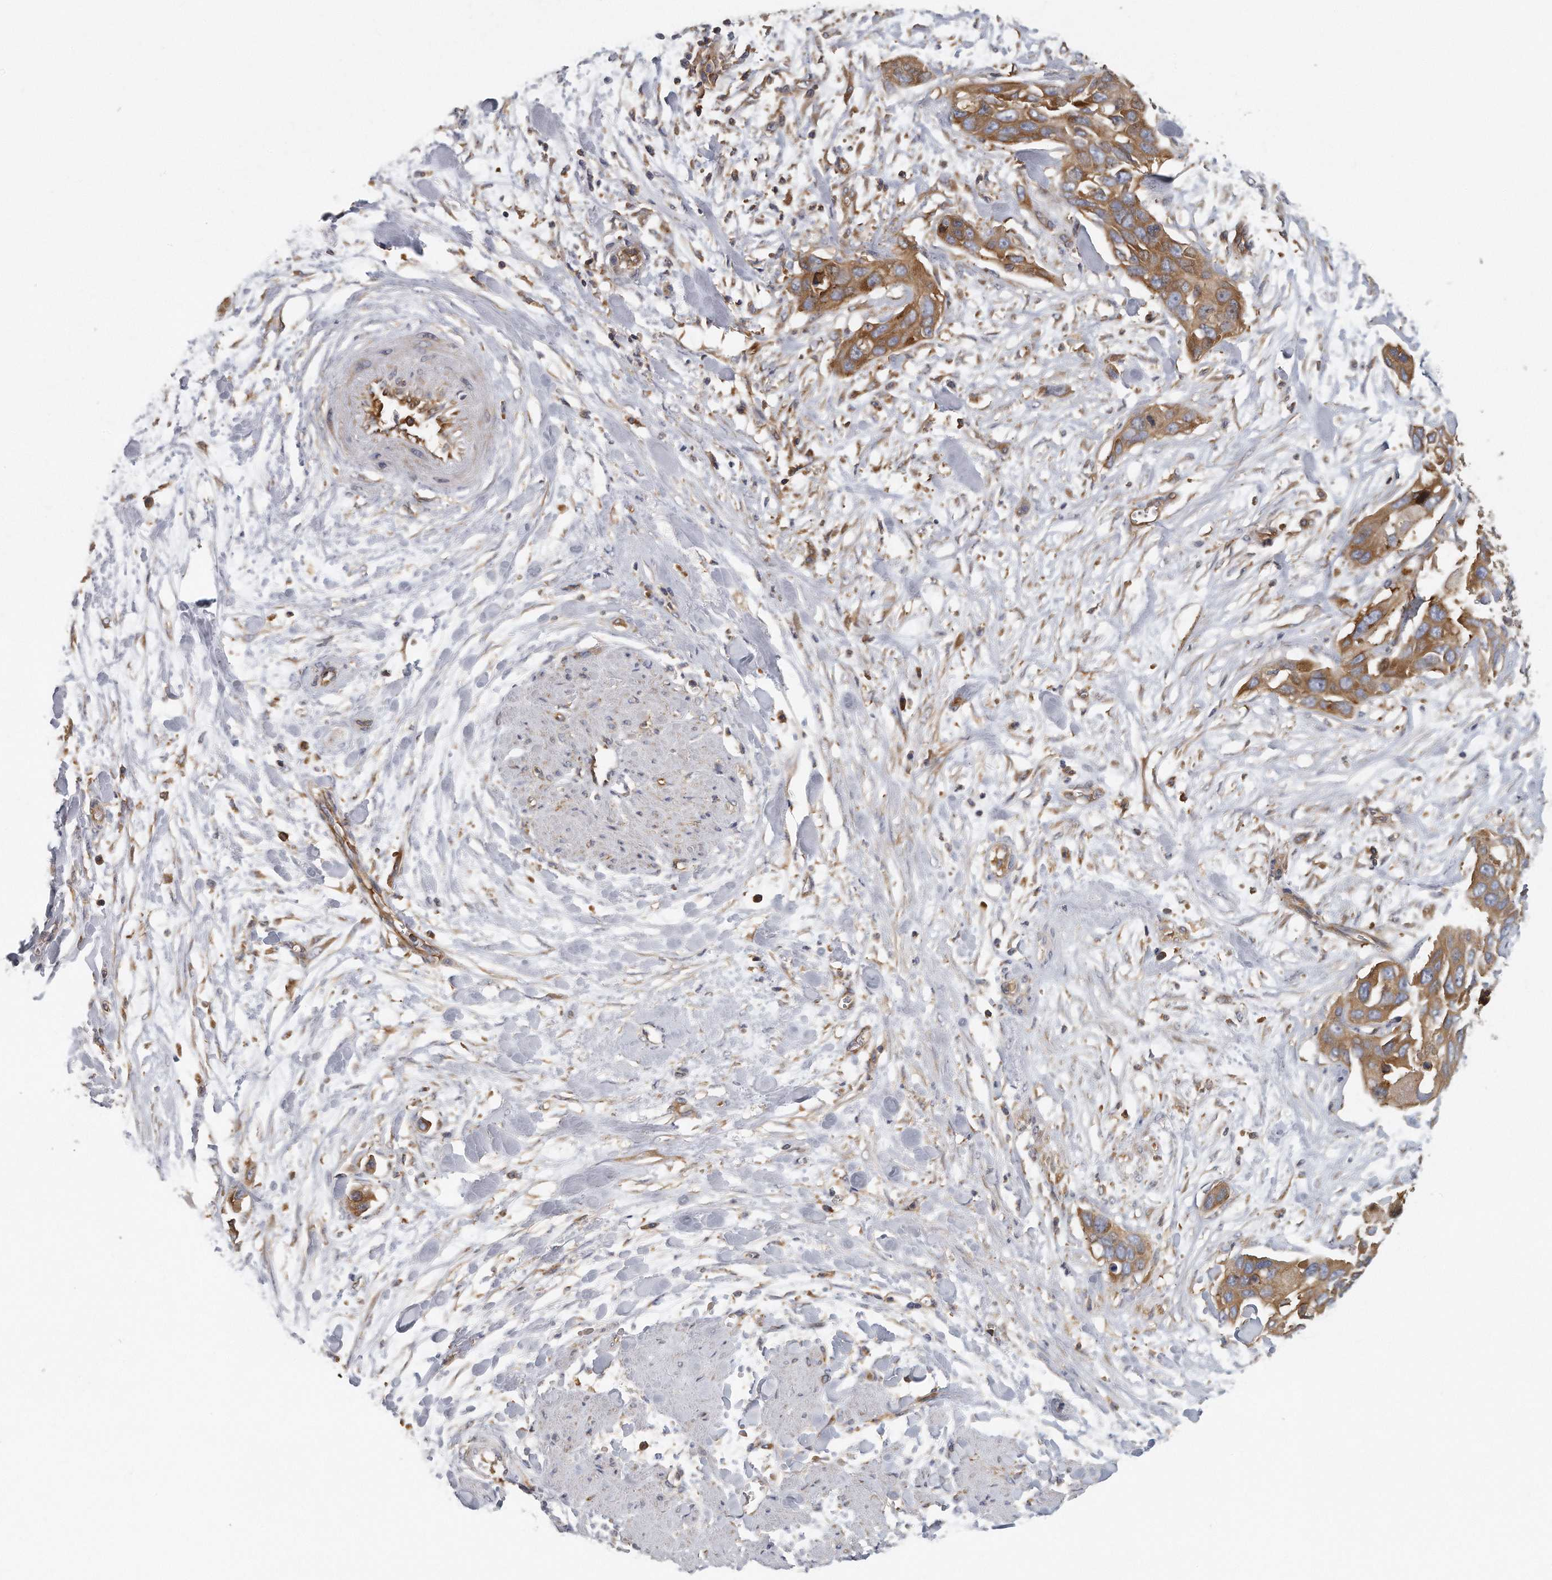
{"staining": {"intensity": "moderate", "quantity": ">75%", "location": "cytoplasmic/membranous"}, "tissue": "pancreatic cancer", "cell_type": "Tumor cells", "image_type": "cancer", "snomed": [{"axis": "morphology", "description": "Adenocarcinoma, NOS"}, {"axis": "topography", "description": "Pancreas"}], "caption": "The histopathology image reveals immunohistochemical staining of pancreatic cancer. There is moderate cytoplasmic/membranous positivity is identified in approximately >75% of tumor cells. Using DAB (brown) and hematoxylin (blue) stains, captured at high magnification using brightfield microscopy.", "gene": "EIF3I", "patient": {"sex": "female", "age": 60}}